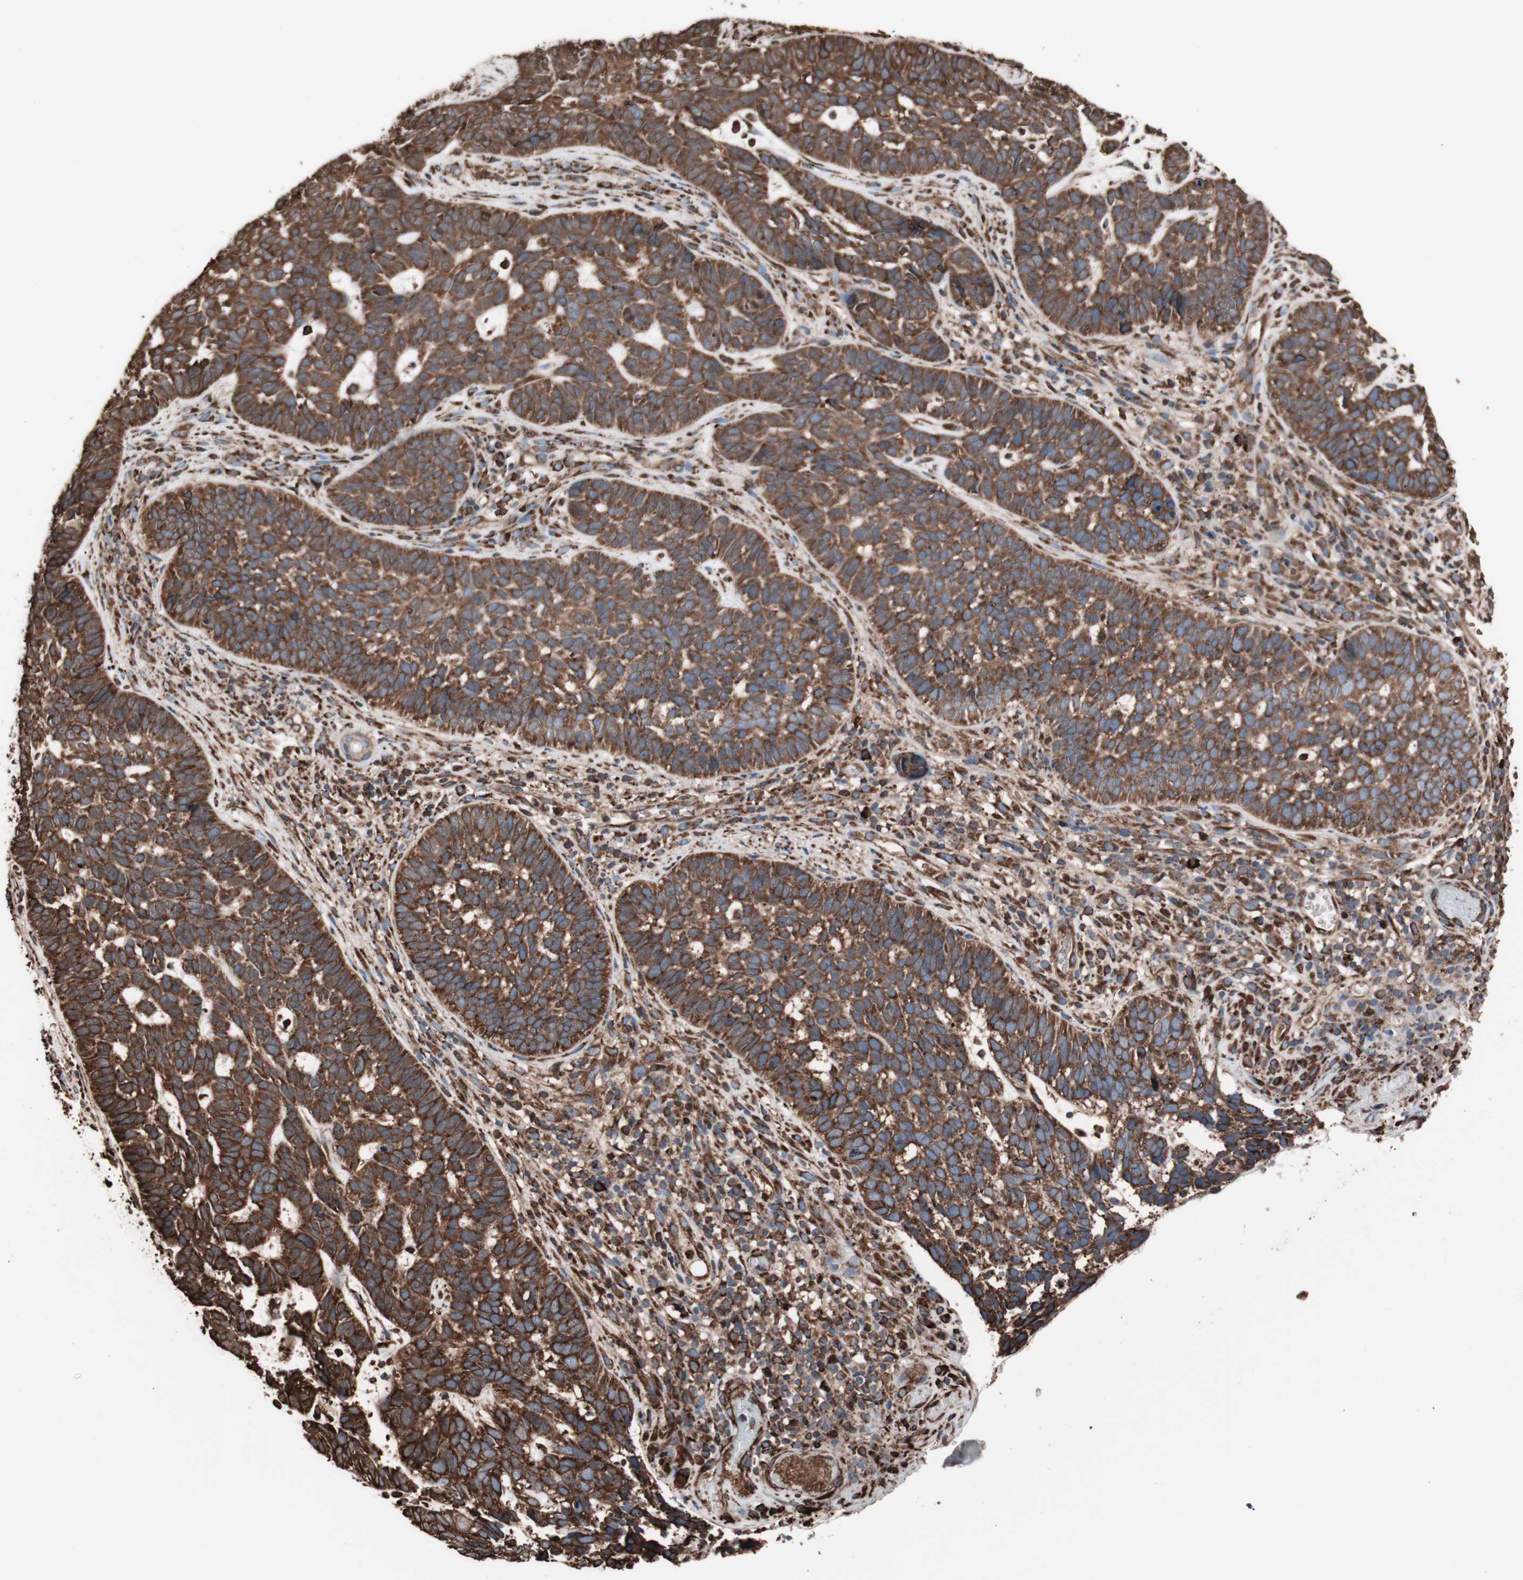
{"staining": {"intensity": "strong", "quantity": ">75%", "location": "cytoplasmic/membranous"}, "tissue": "skin cancer", "cell_type": "Tumor cells", "image_type": "cancer", "snomed": [{"axis": "morphology", "description": "Basal cell carcinoma"}, {"axis": "topography", "description": "Skin"}], "caption": "Brown immunohistochemical staining in human skin basal cell carcinoma displays strong cytoplasmic/membranous expression in approximately >75% of tumor cells.", "gene": "HSP90B1", "patient": {"sex": "male", "age": 87}}